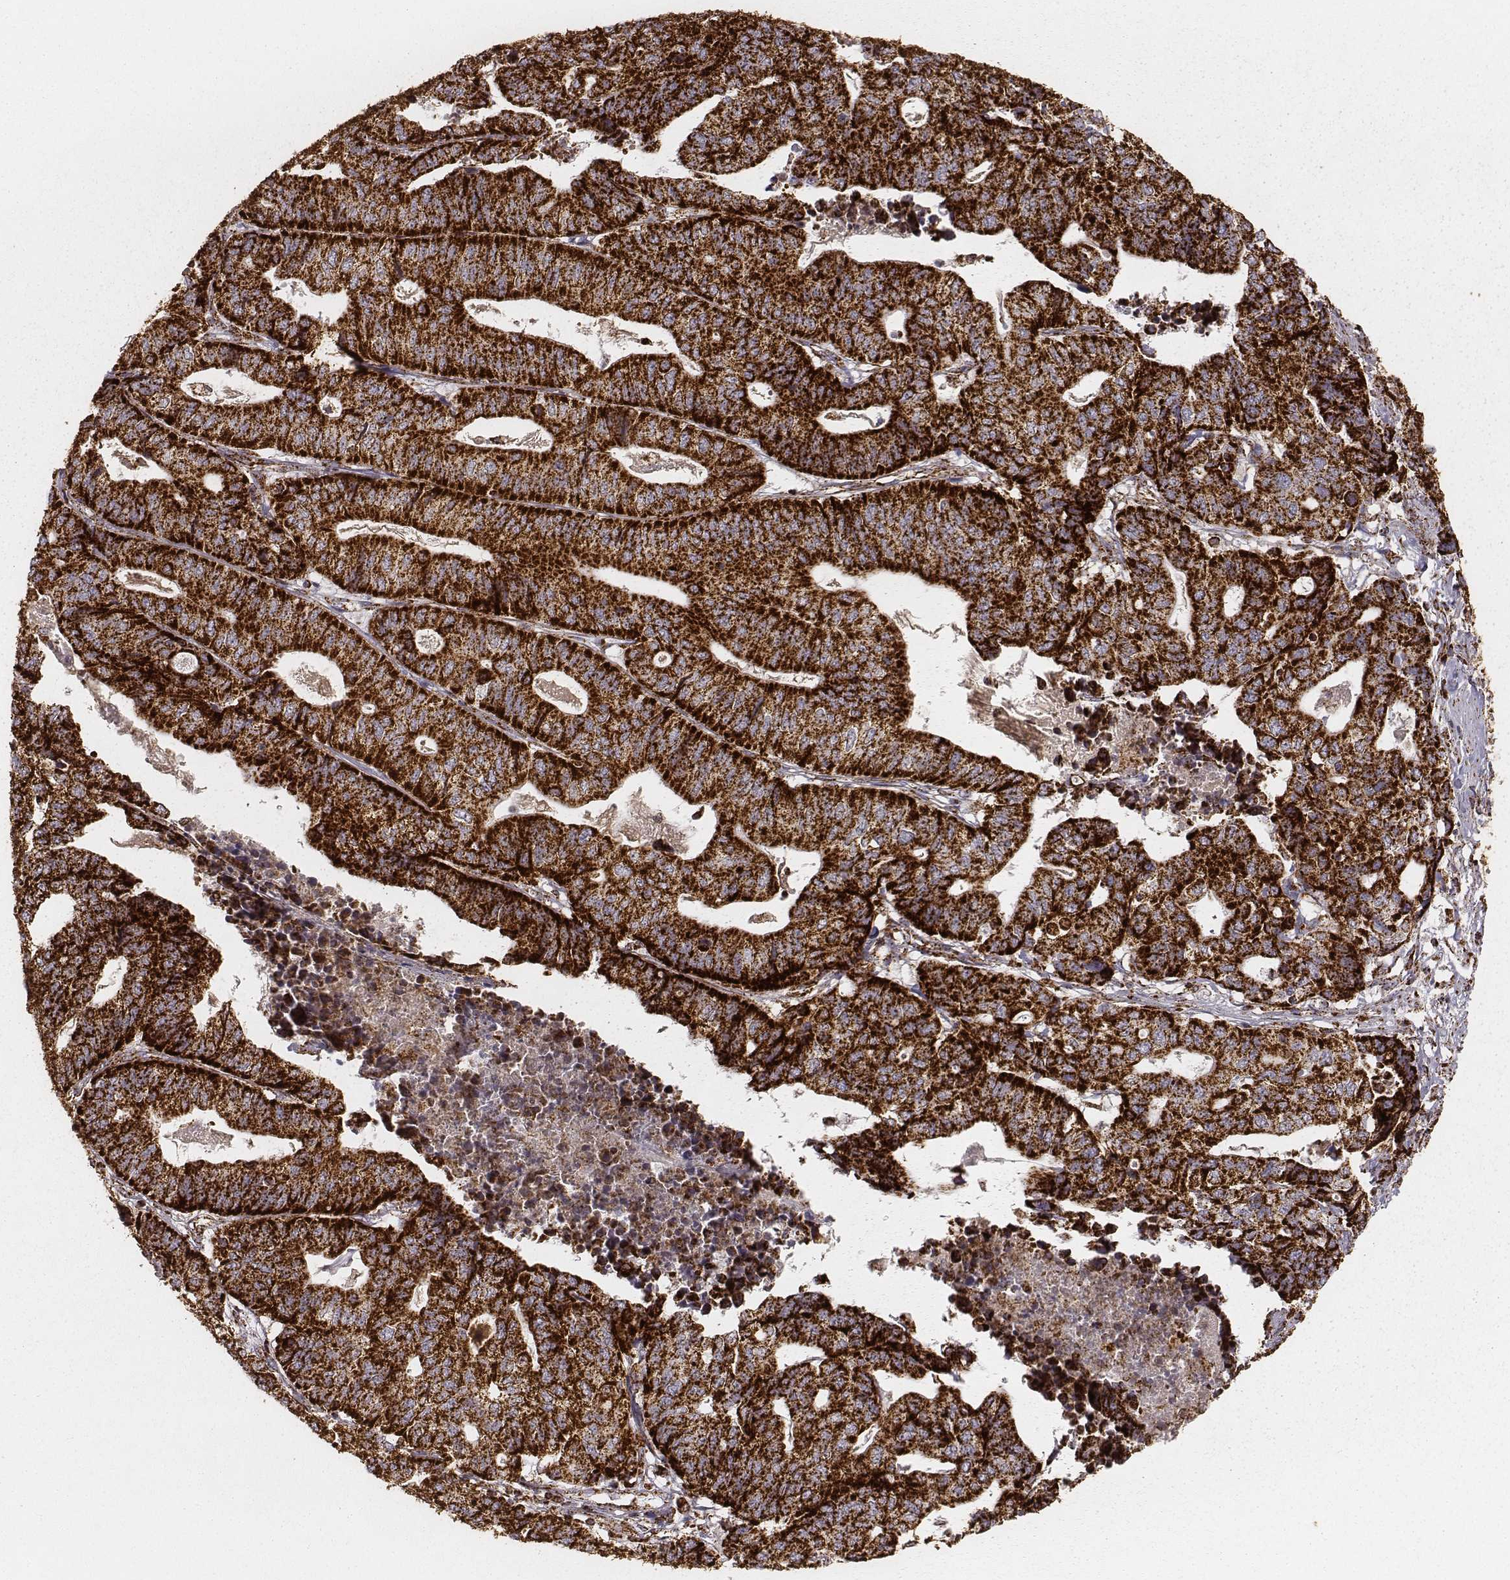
{"staining": {"intensity": "strong", "quantity": ">75%", "location": "cytoplasmic/membranous"}, "tissue": "stomach cancer", "cell_type": "Tumor cells", "image_type": "cancer", "snomed": [{"axis": "morphology", "description": "Adenocarcinoma, NOS"}, {"axis": "topography", "description": "Stomach, upper"}], "caption": "Human stomach cancer stained for a protein (brown) demonstrates strong cytoplasmic/membranous positive expression in approximately >75% of tumor cells.", "gene": "CS", "patient": {"sex": "female", "age": 67}}